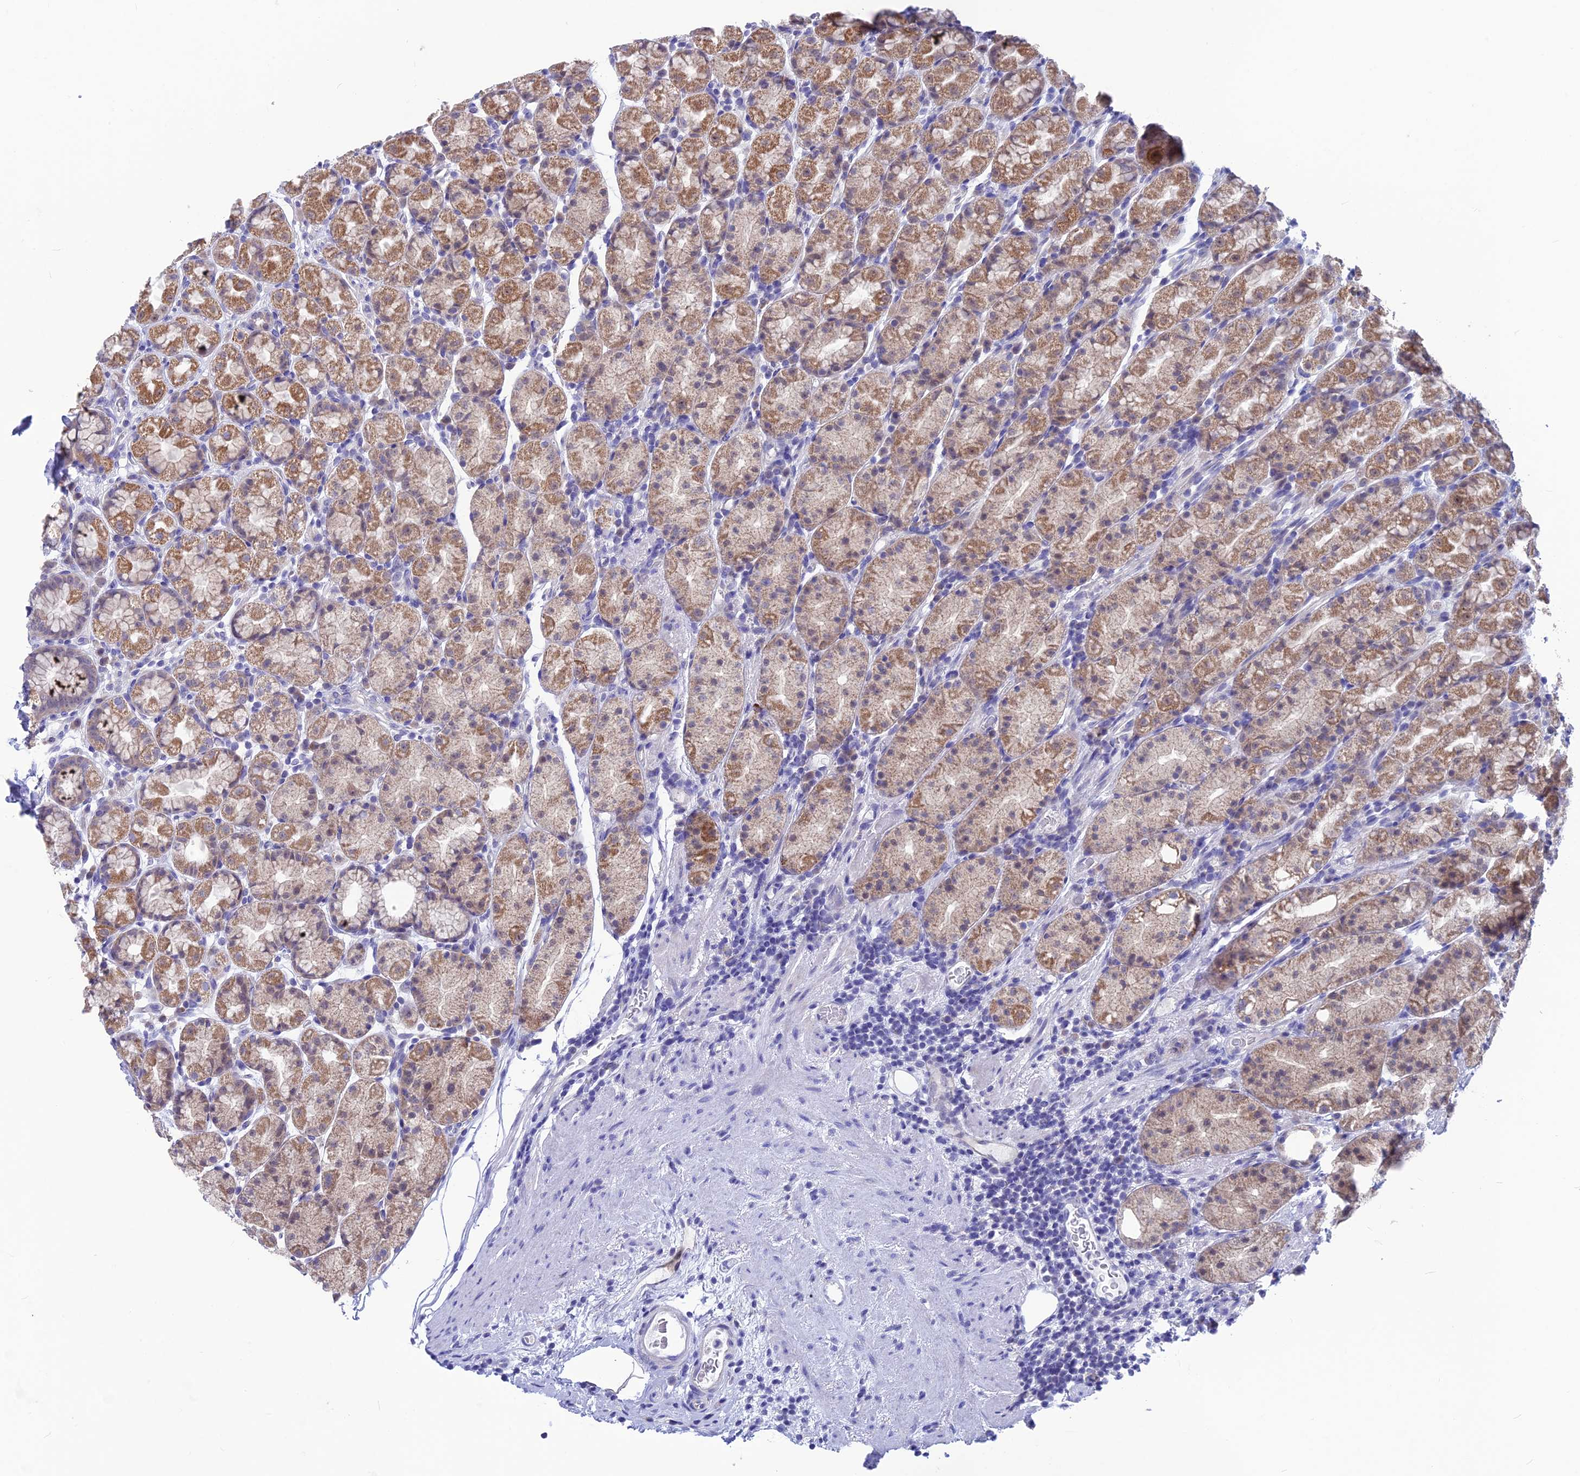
{"staining": {"intensity": "weak", "quantity": ">75%", "location": "cytoplasmic/membranous,nuclear"}, "tissue": "stomach", "cell_type": "Glandular cells", "image_type": "normal", "snomed": [{"axis": "morphology", "description": "Normal tissue, NOS"}, {"axis": "topography", "description": "Stomach, upper"}, {"axis": "topography", "description": "Stomach, lower"}, {"axis": "topography", "description": "Small intestine"}], "caption": "IHC (DAB) staining of benign human stomach exhibits weak cytoplasmic/membranous,nuclear protein expression in approximately >75% of glandular cells.", "gene": "SNTN", "patient": {"sex": "male", "age": 68}}